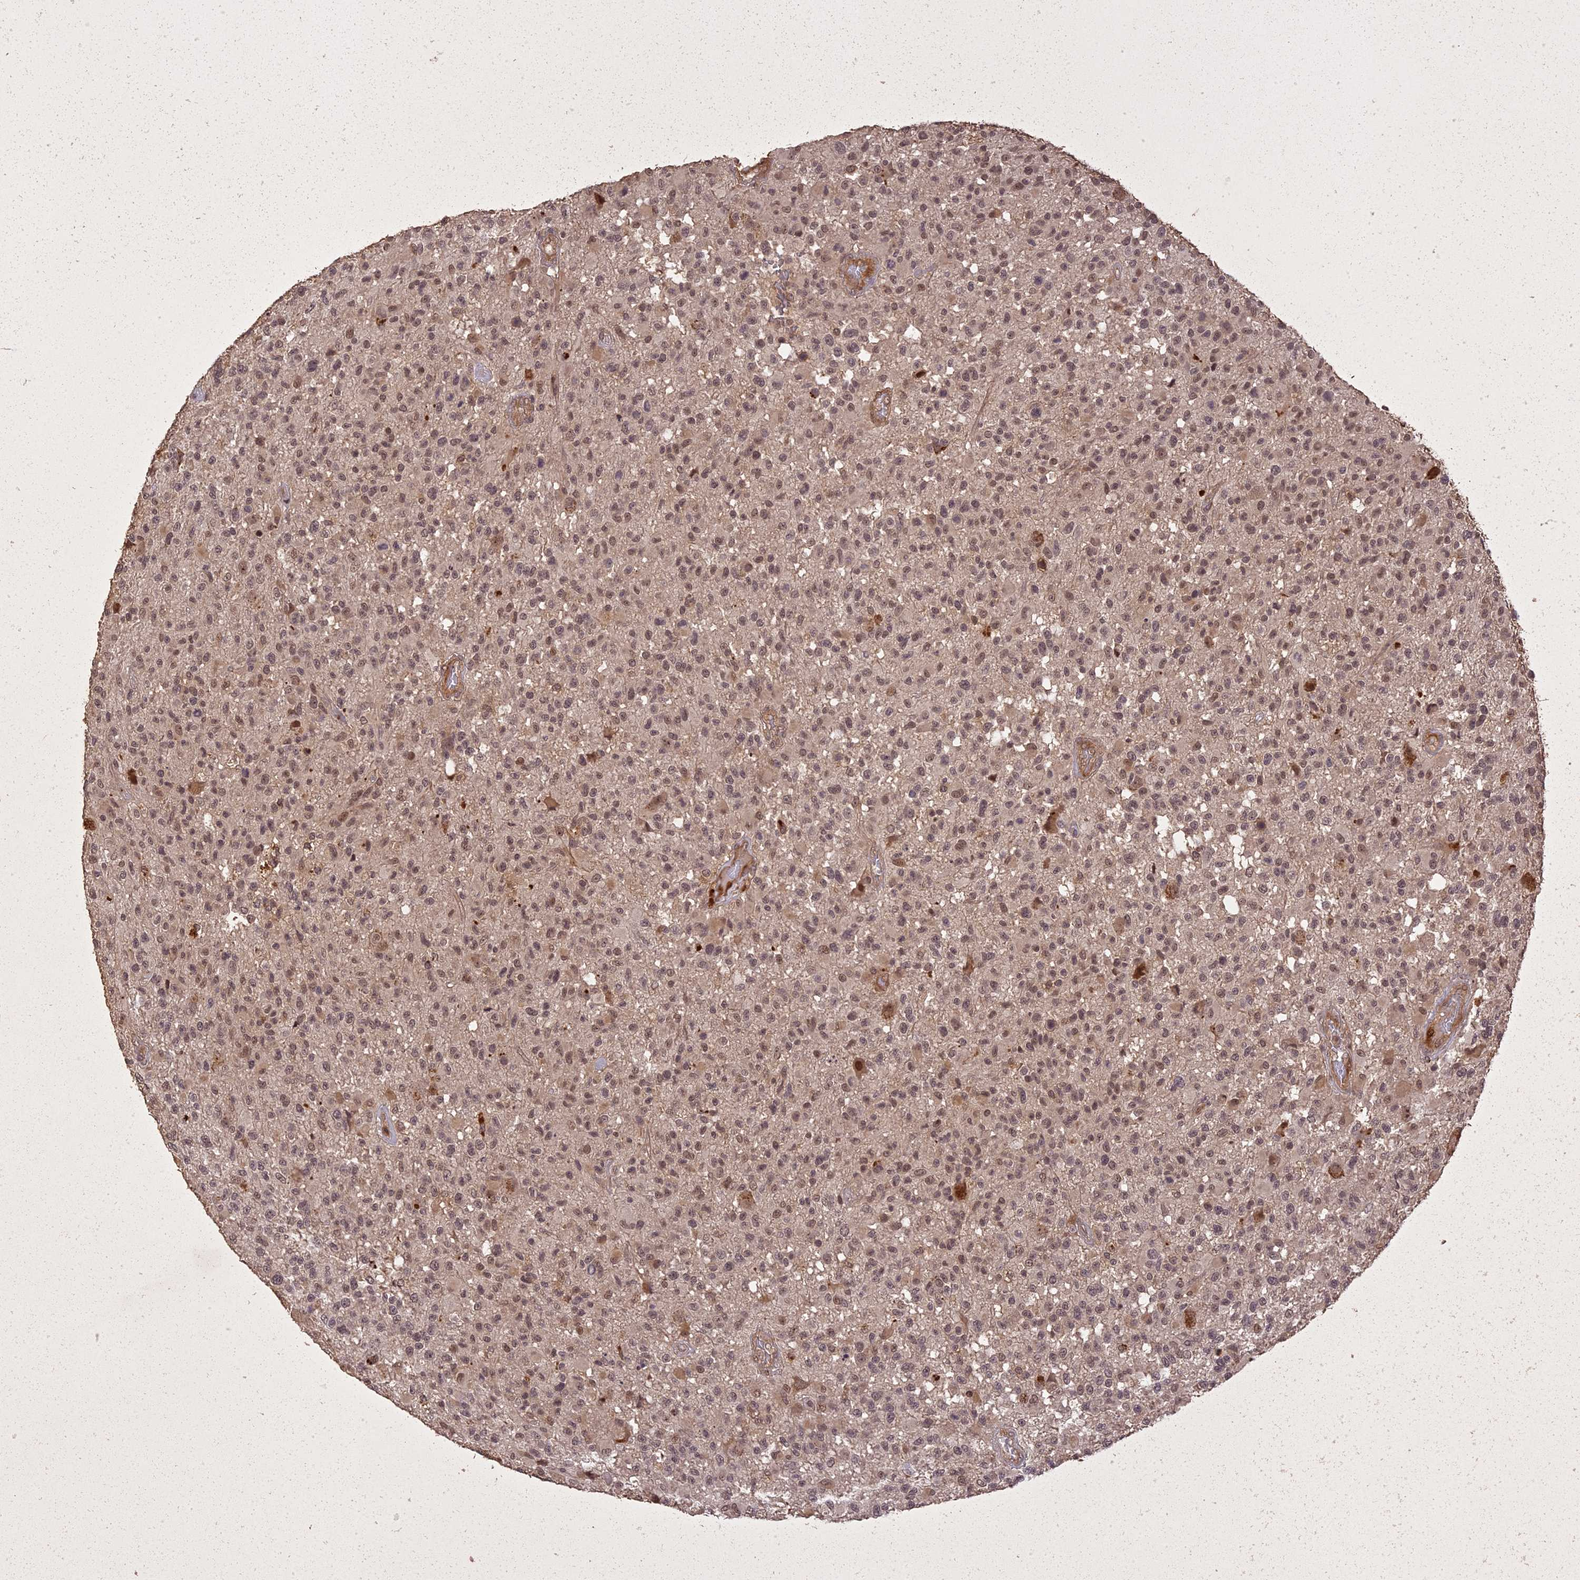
{"staining": {"intensity": "moderate", "quantity": ">75%", "location": "nuclear"}, "tissue": "glioma", "cell_type": "Tumor cells", "image_type": "cancer", "snomed": [{"axis": "morphology", "description": "Glioma, malignant, High grade"}, {"axis": "morphology", "description": "Glioblastoma, NOS"}, {"axis": "topography", "description": "Brain"}], "caption": "A medium amount of moderate nuclear positivity is present in about >75% of tumor cells in glioma tissue.", "gene": "LIN37", "patient": {"sex": "male", "age": 60}}